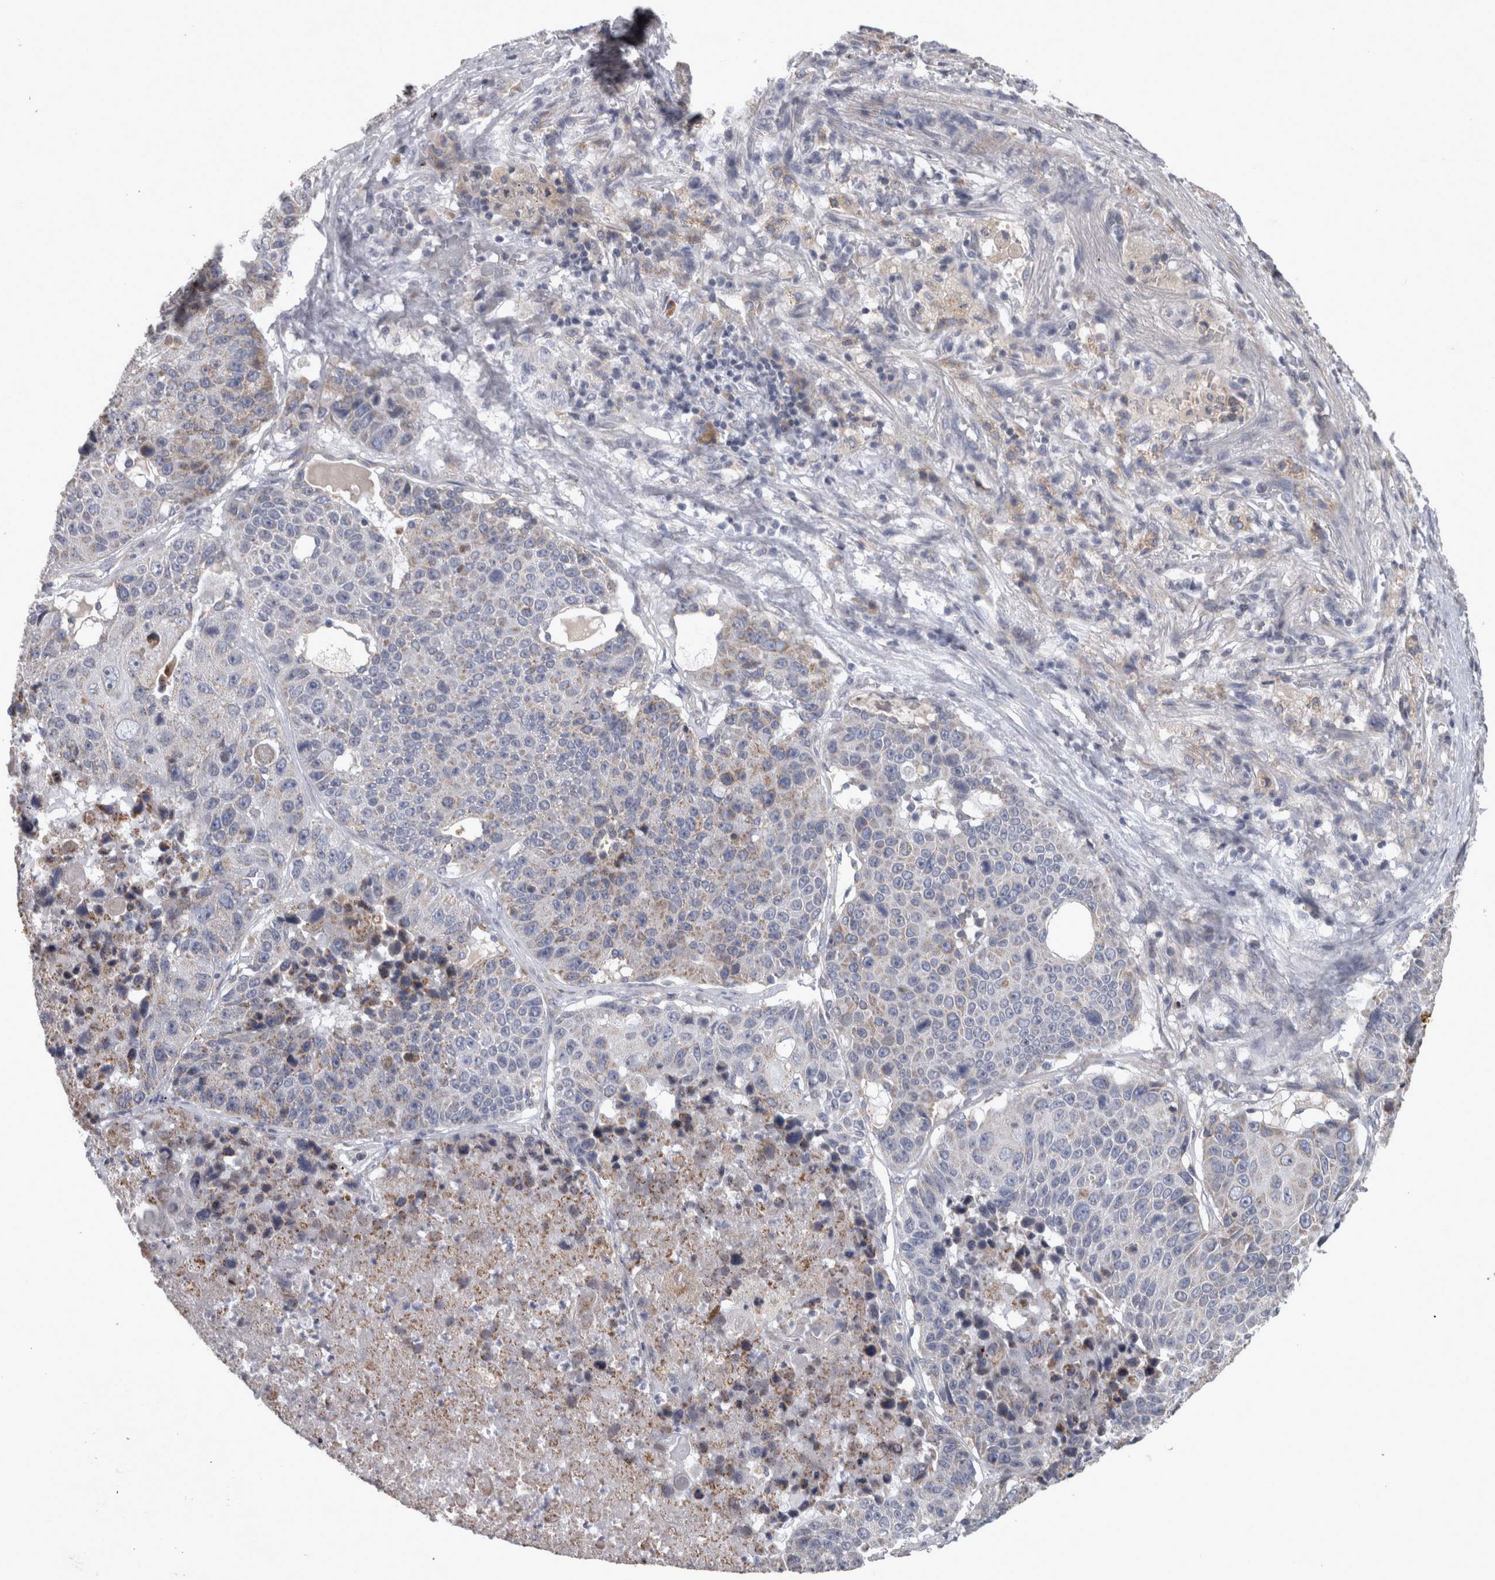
{"staining": {"intensity": "weak", "quantity": "<25%", "location": "cytoplasmic/membranous"}, "tissue": "lung cancer", "cell_type": "Tumor cells", "image_type": "cancer", "snomed": [{"axis": "morphology", "description": "Squamous cell carcinoma, NOS"}, {"axis": "topography", "description": "Lung"}], "caption": "IHC image of squamous cell carcinoma (lung) stained for a protein (brown), which reveals no expression in tumor cells. The staining is performed using DAB brown chromogen with nuclei counter-stained in using hematoxylin.", "gene": "DBT", "patient": {"sex": "male", "age": 61}}